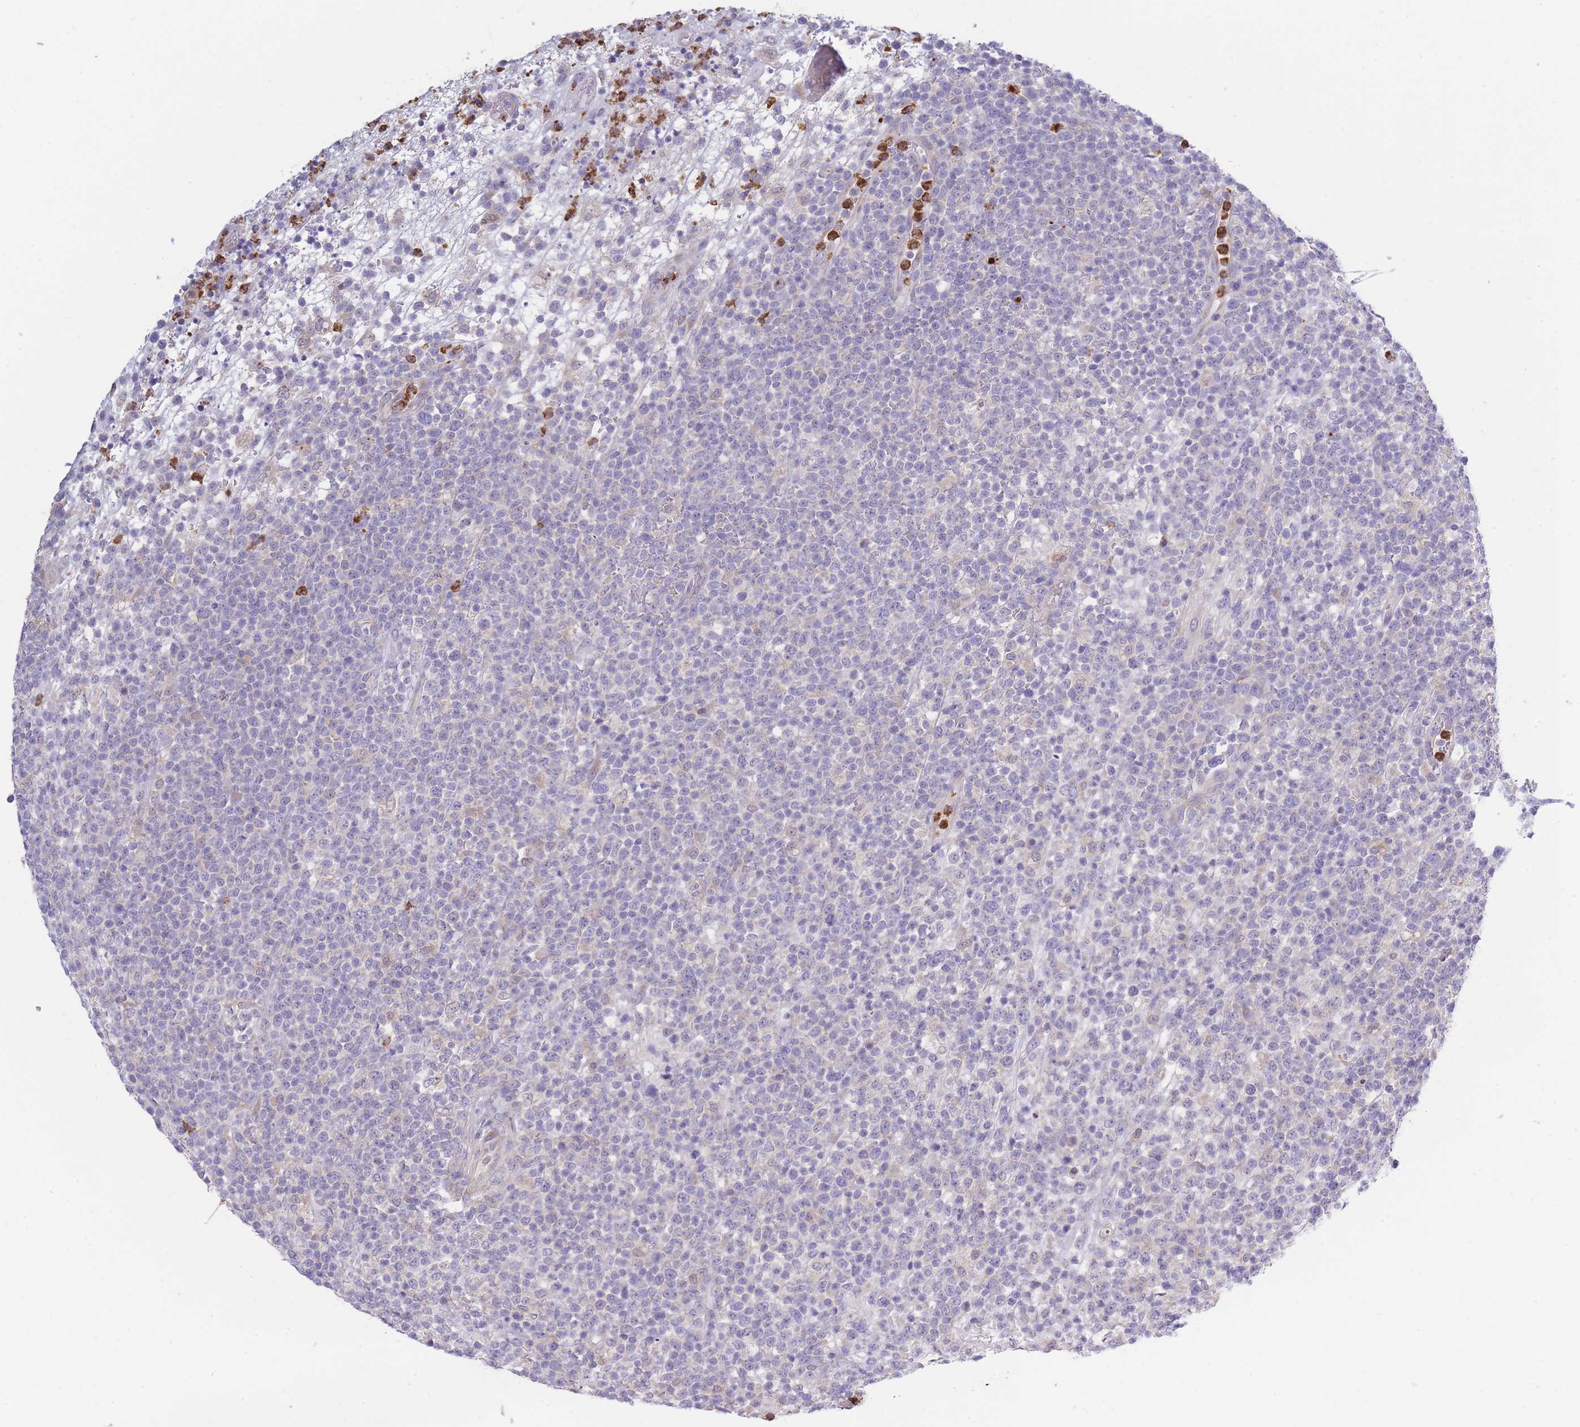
{"staining": {"intensity": "negative", "quantity": "none", "location": "none"}, "tissue": "lymphoma", "cell_type": "Tumor cells", "image_type": "cancer", "snomed": [{"axis": "morphology", "description": "Malignant lymphoma, non-Hodgkin's type, High grade"}, {"axis": "topography", "description": "Colon"}], "caption": "Immunohistochemistry (IHC) micrograph of neoplastic tissue: human malignant lymphoma, non-Hodgkin's type (high-grade) stained with DAB demonstrates no significant protein expression in tumor cells.", "gene": "CENPM", "patient": {"sex": "female", "age": 53}}